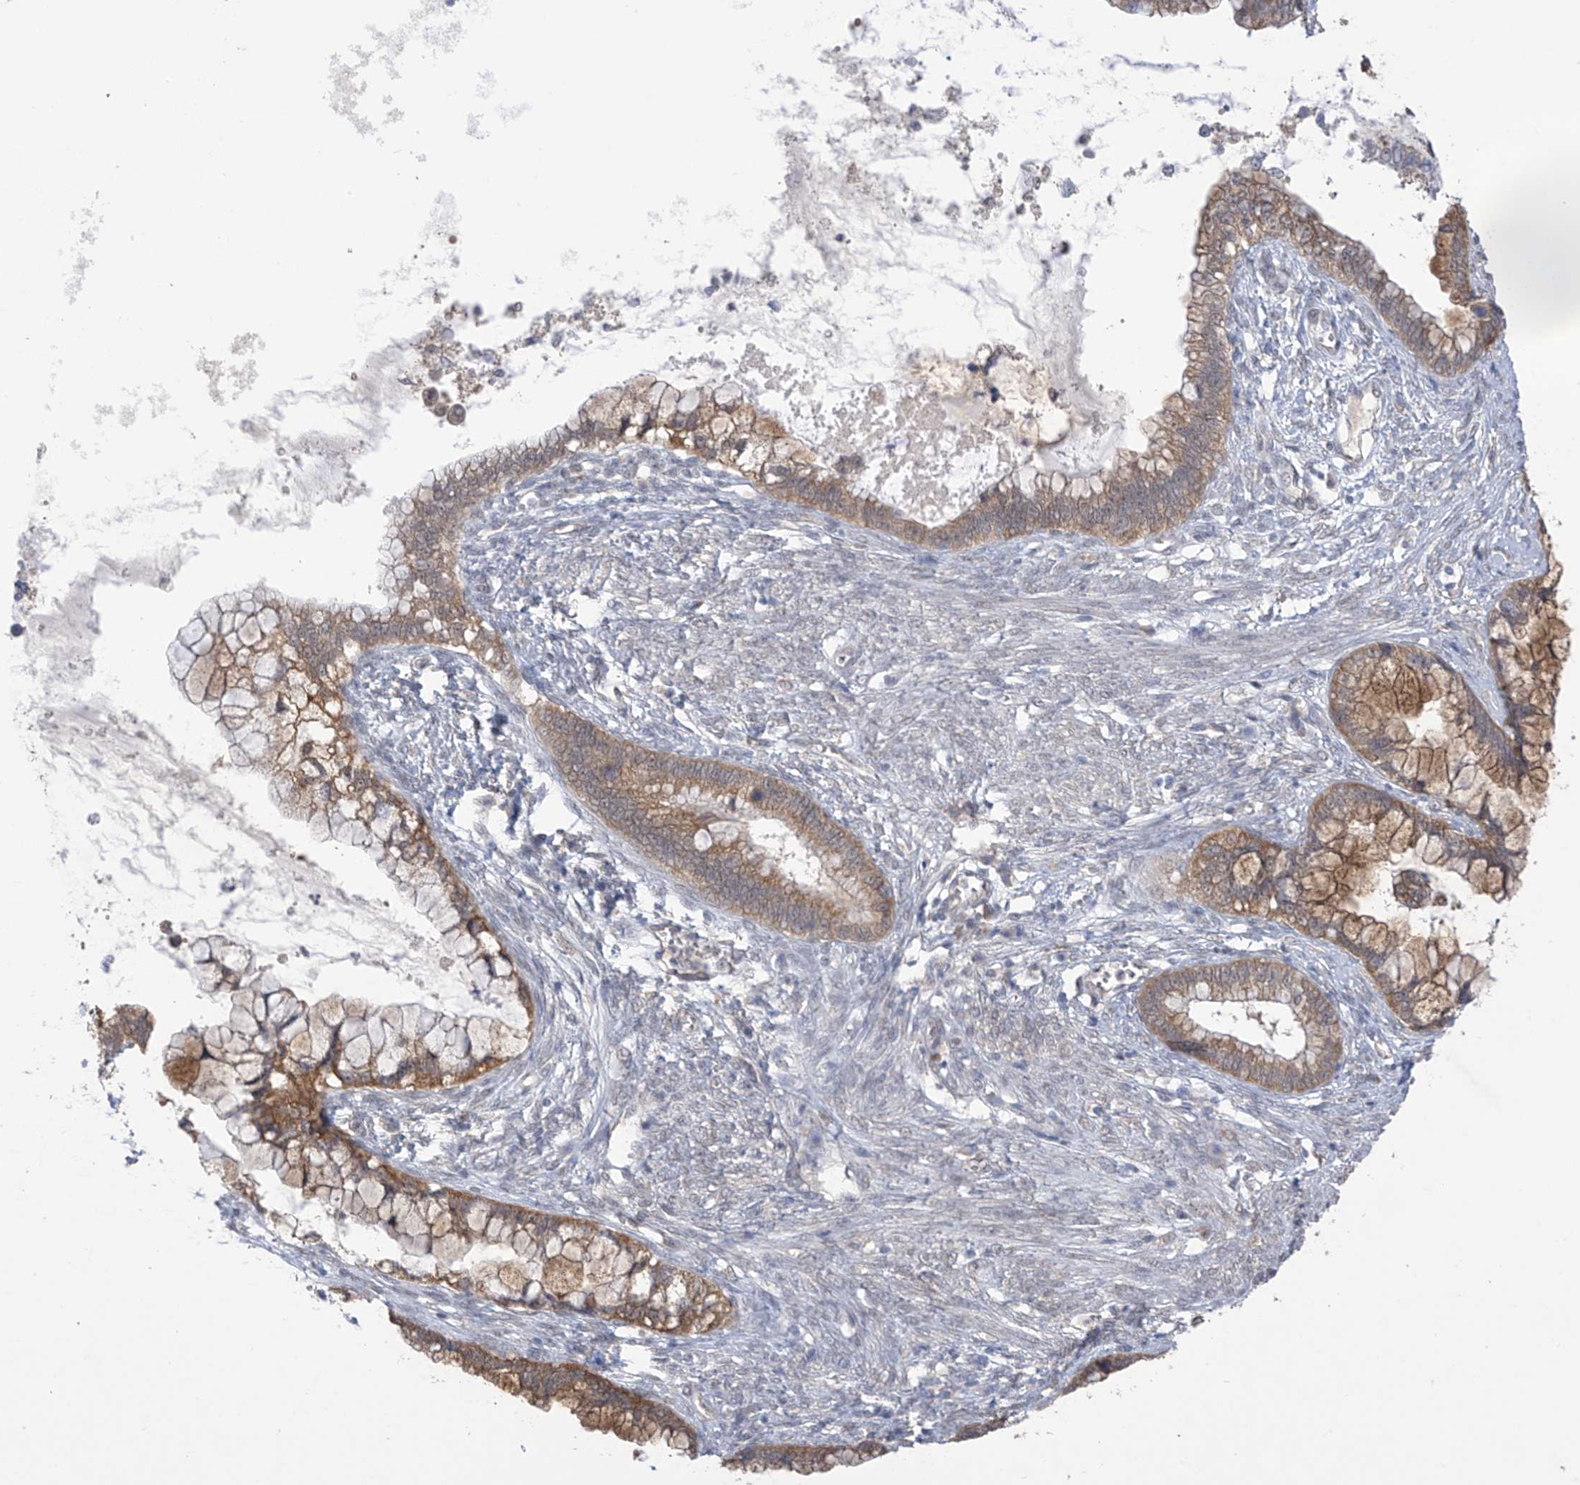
{"staining": {"intensity": "moderate", "quantity": ">75%", "location": "cytoplasmic/membranous"}, "tissue": "cervical cancer", "cell_type": "Tumor cells", "image_type": "cancer", "snomed": [{"axis": "morphology", "description": "Adenocarcinoma, NOS"}, {"axis": "topography", "description": "Cervix"}], "caption": "There is medium levels of moderate cytoplasmic/membranous expression in tumor cells of adenocarcinoma (cervical), as demonstrated by immunohistochemical staining (brown color).", "gene": "KIAA1522", "patient": {"sex": "female", "age": 44}}